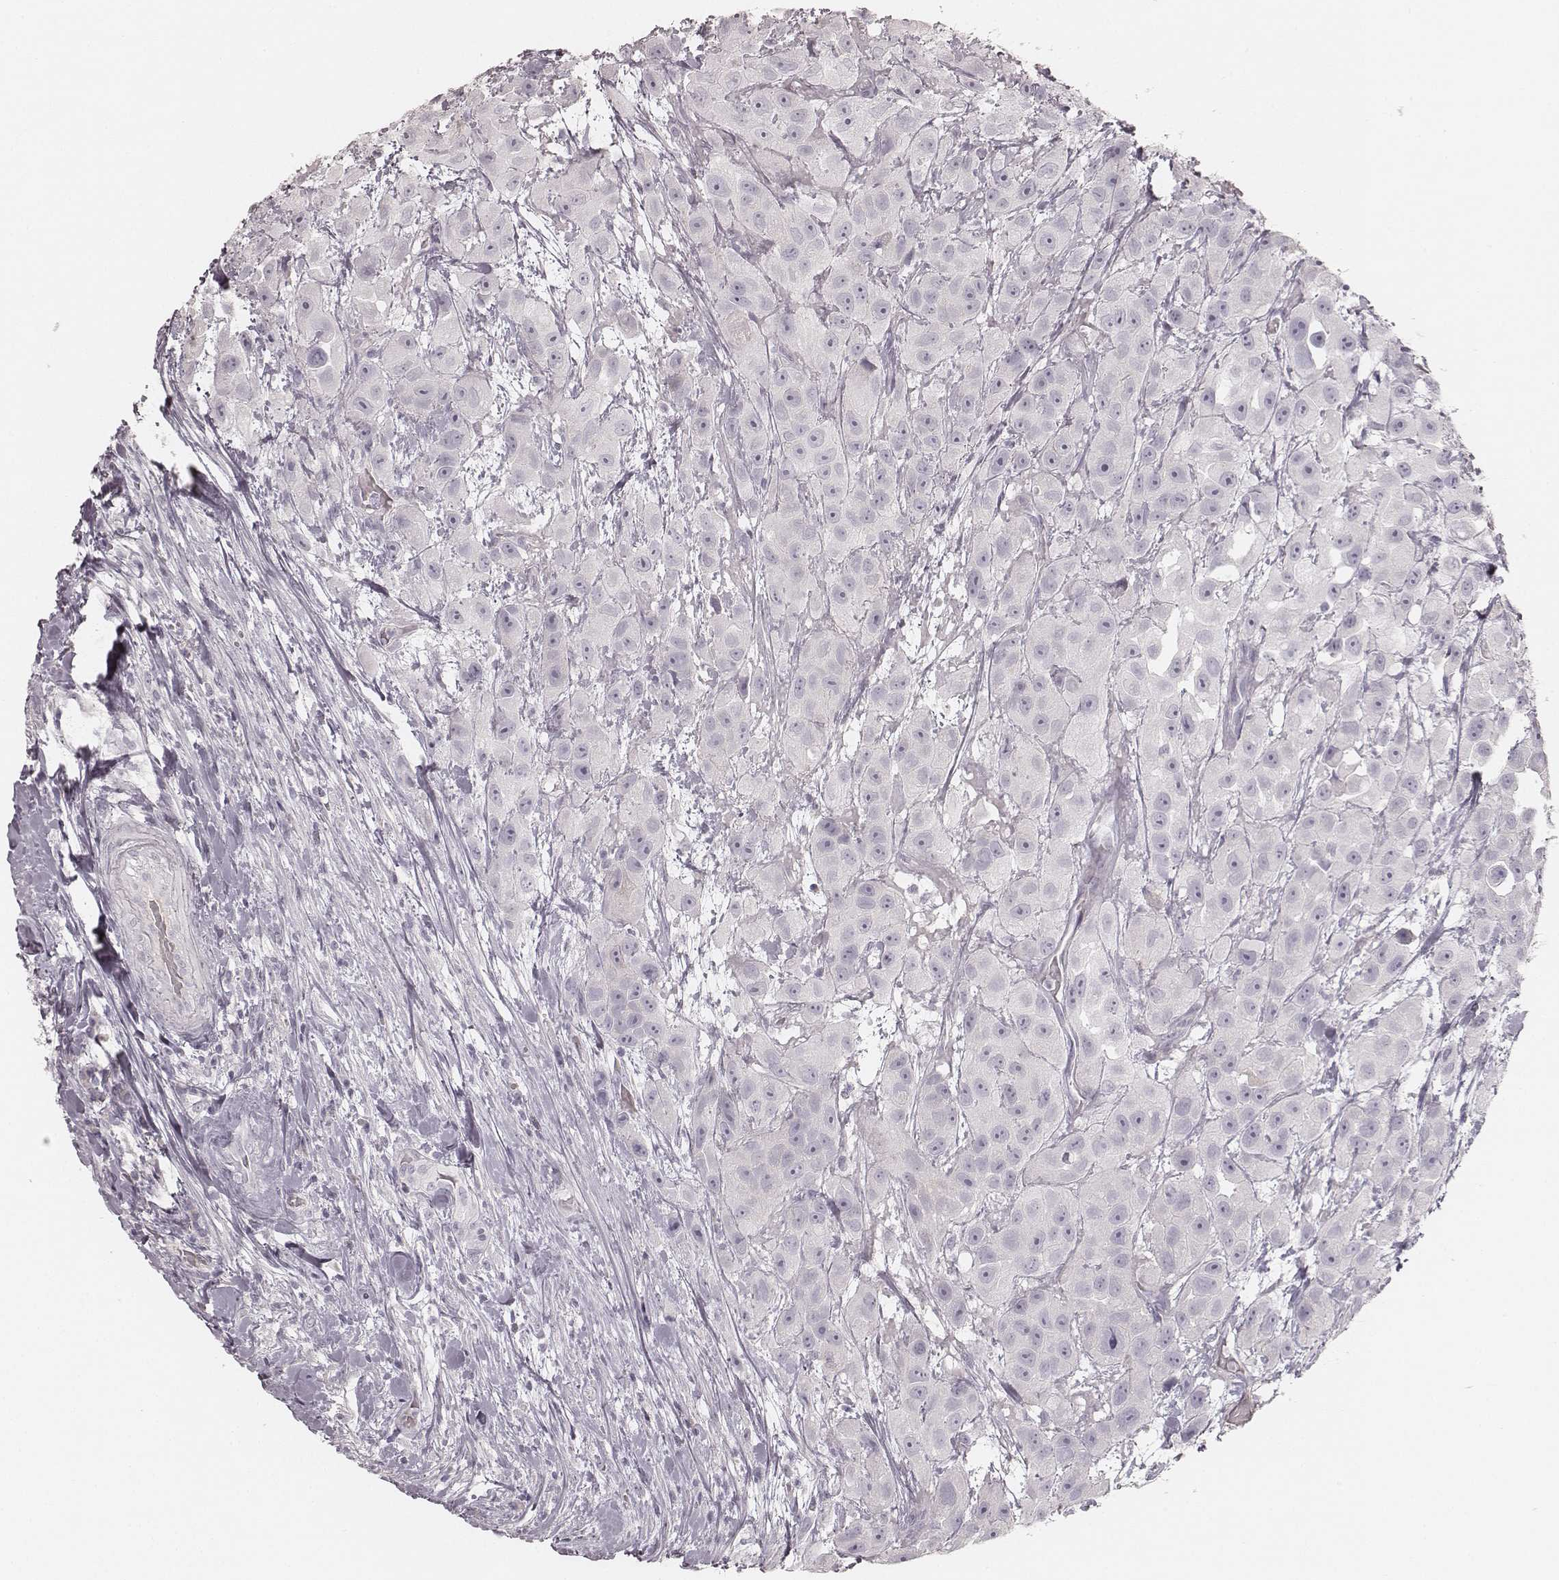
{"staining": {"intensity": "negative", "quantity": "none", "location": "none"}, "tissue": "urothelial cancer", "cell_type": "Tumor cells", "image_type": "cancer", "snomed": [{"axis": "morphology", "description": "Urothelial carcinoma, High grade"}, {"axis": "topography", "description": "Urinary bladder"}], "caption": "A histopathology image of human high-grade urothelial carcinoma is negative for staining in tumor cells.", "gene": "KRT31", "patient": {"sex": "male", "age": 79}}